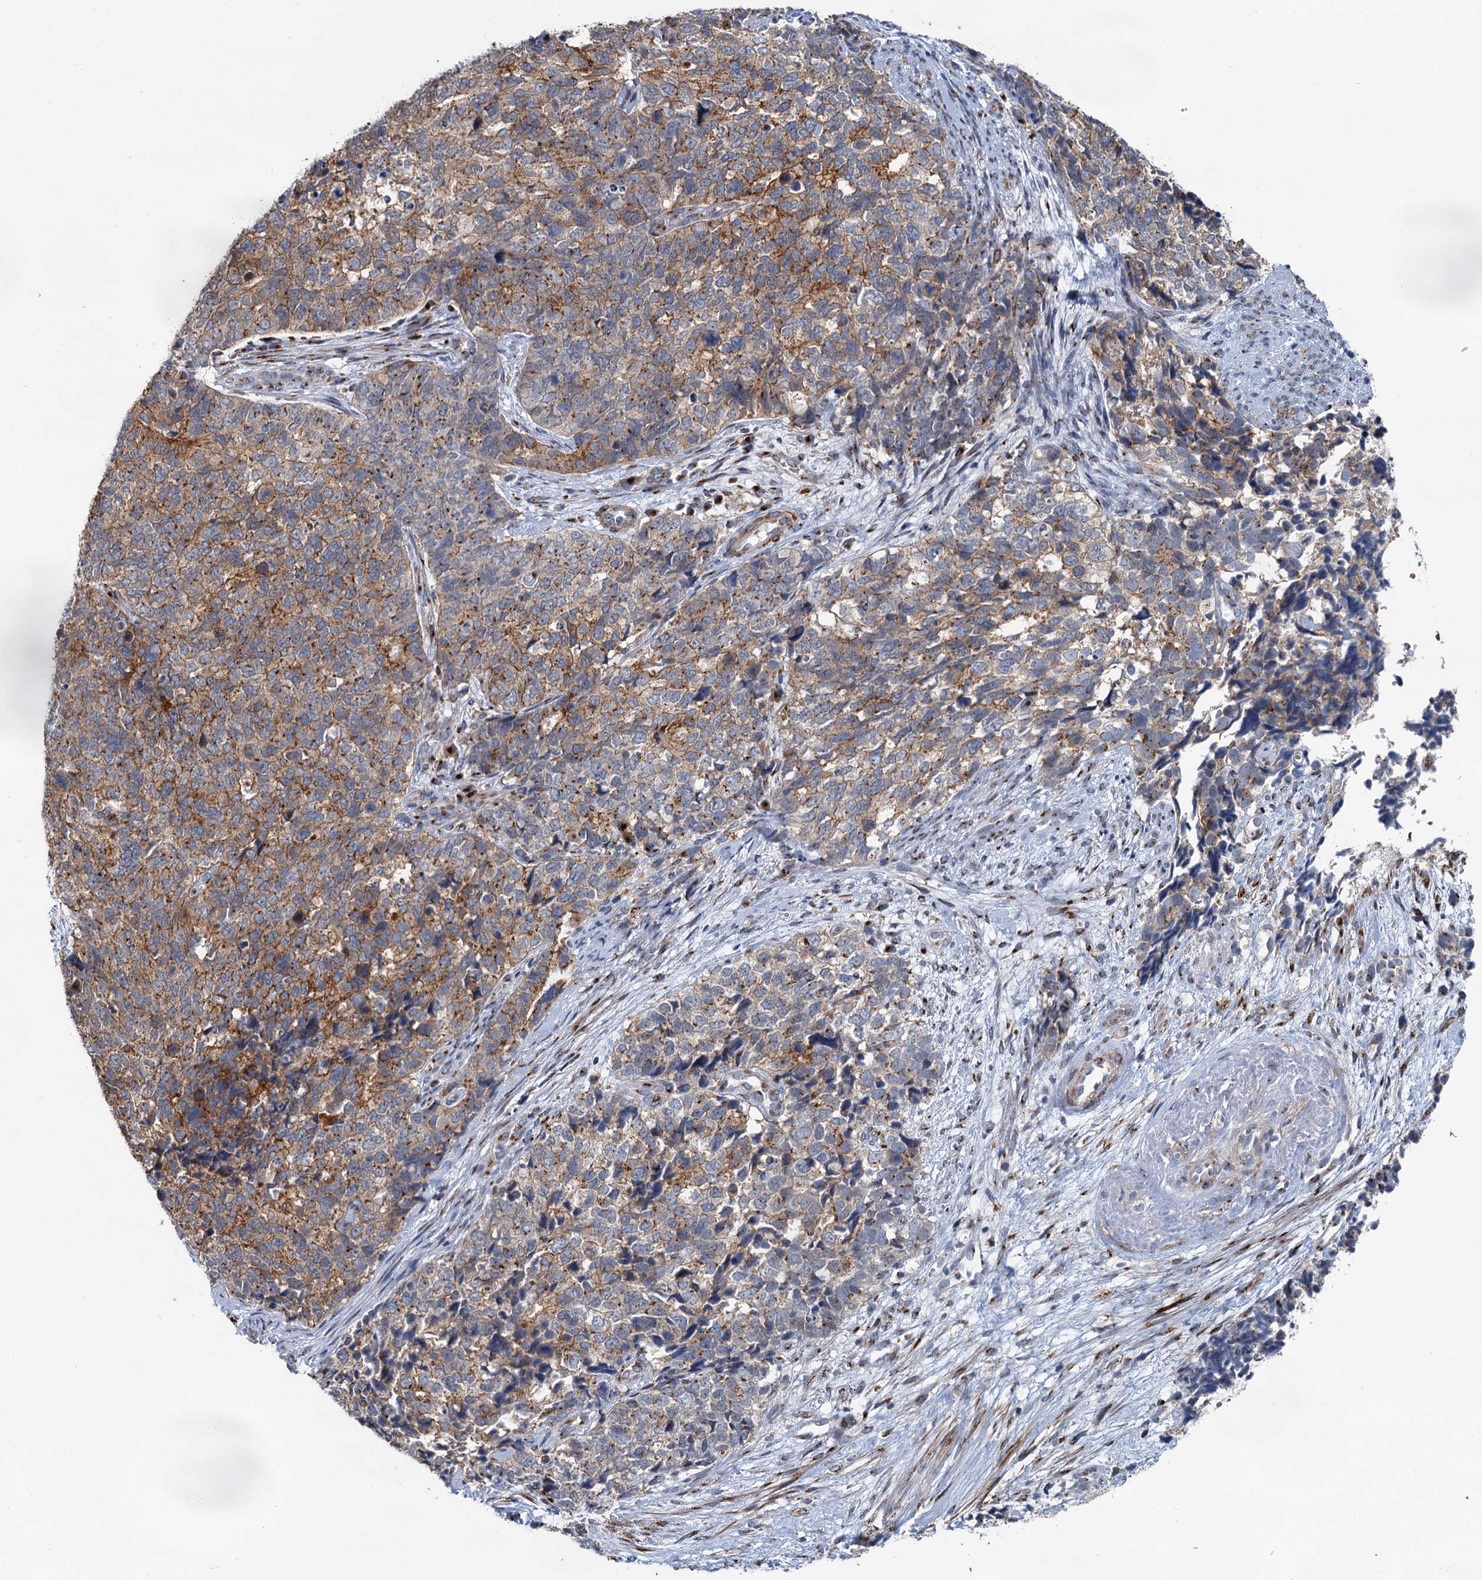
{"staining": {"intensity": "moderate", "quantity": "25%-75%", "location": "cytoplasmic/membranous"}, "tissue": "cervical cancer", "cell_type": "Tumor cells", "image_type": "cancer", "snomed": [{"axis": "morphology", "description": "Squamous cell carcinoma, NOS"}, {"axis": "topography", "description": "Cervix"}], "caption": "This image displays IHC staining of cervical cancer, with medium moderate cytoplasmic/membranous staining in approximately 25%-75% of tumor cells.", "gene": "BET1L", "patient": {"sex": "female", "age": 63}}